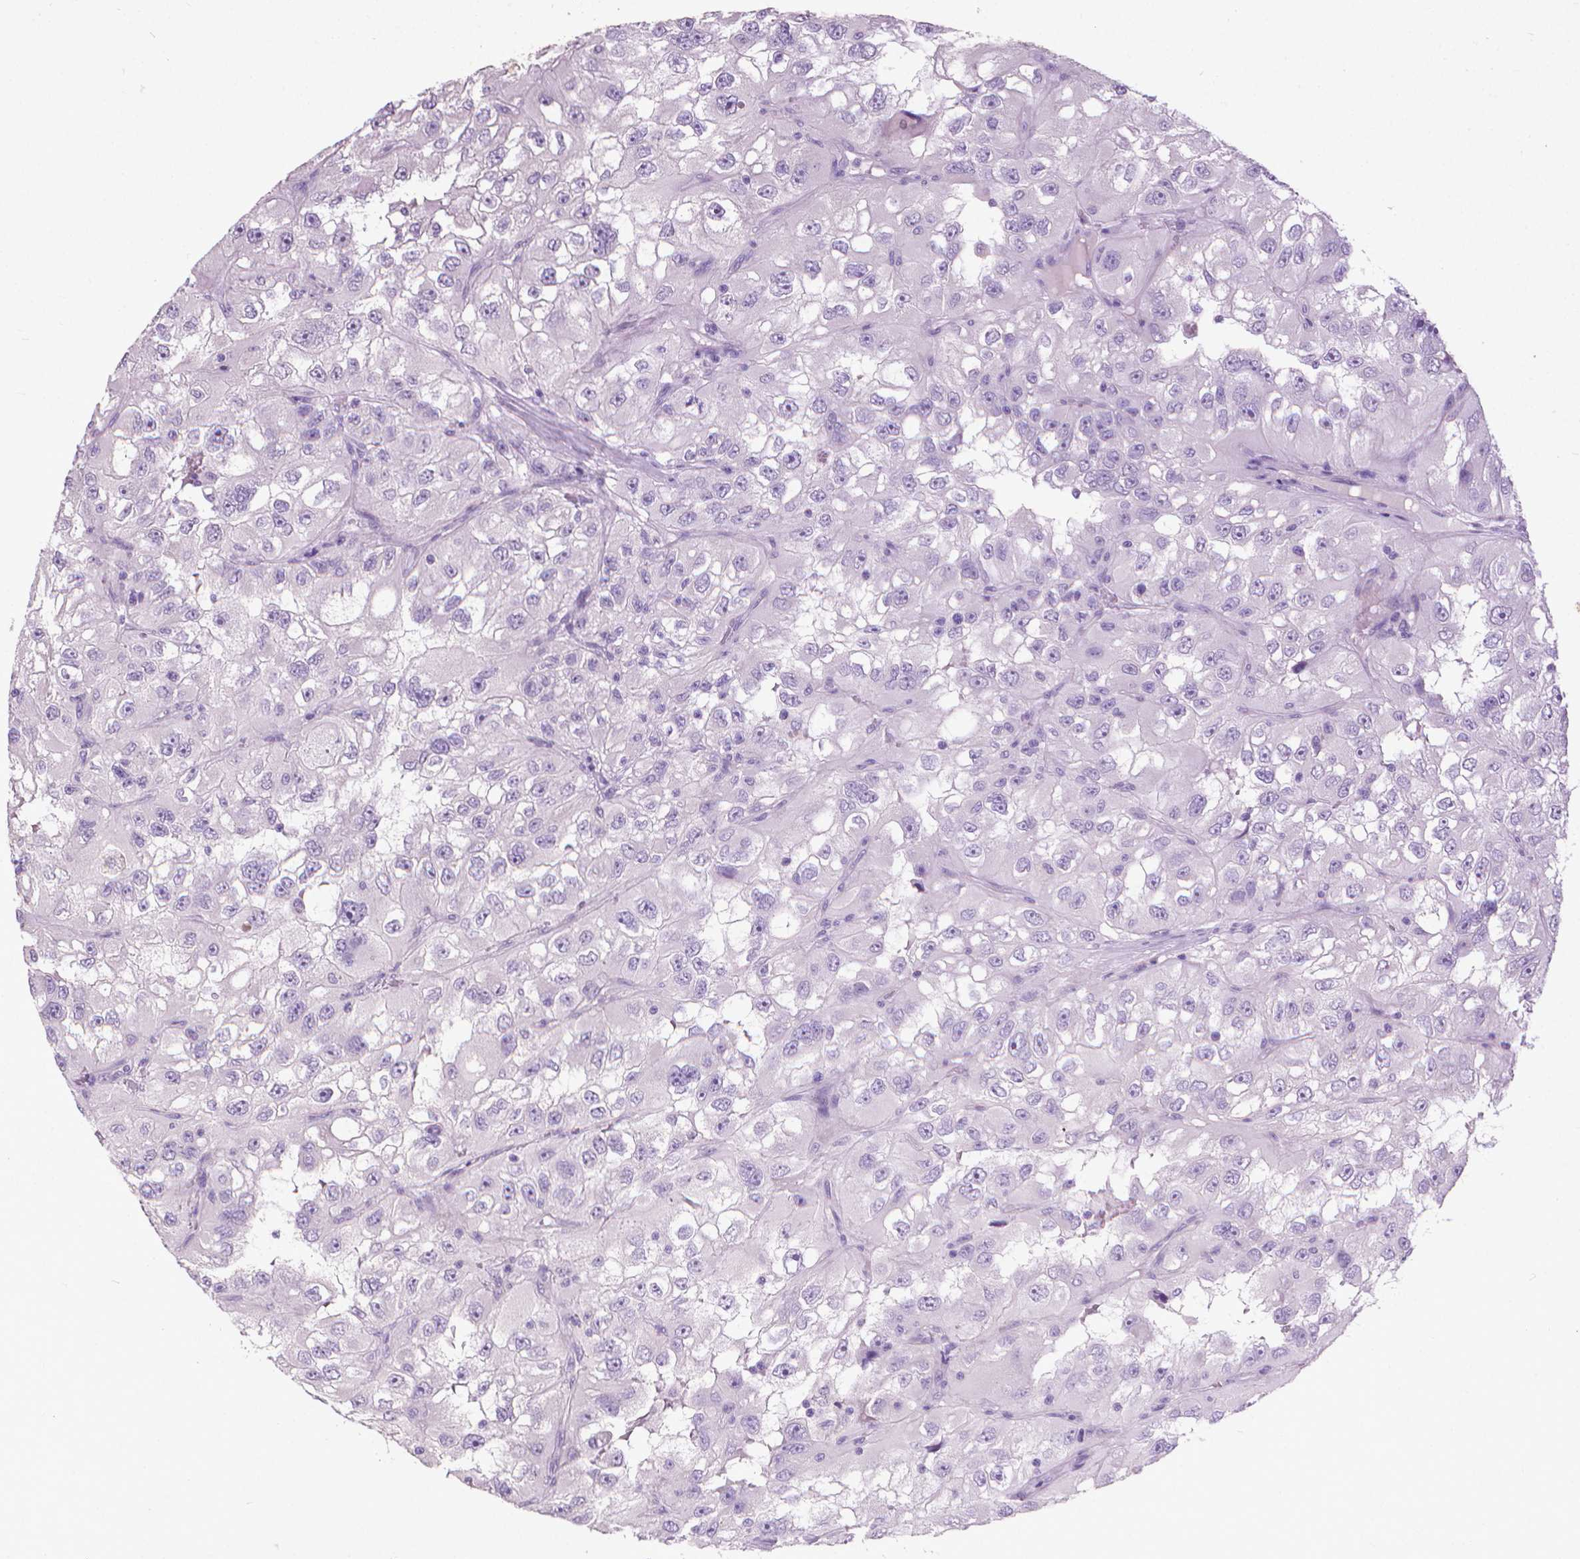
{"staining": {"intensity": "negative", "quantity": "none", "location": "none"}, "tissue": "renal cancer", "cell_type": "Tumor cells", "image_type": "cancer", "snomed": [{"axis": "morphology", "description": "Adenocarcinoma, NOS"}, {"axis": "topography", "description": "Kidney"}], "caption": "Immunohistochemistry (IHC) of human renal cancer shows no staining in tumor cells.", "gene": "KRT5", "patient": {"sex": "male", "age": 64}}